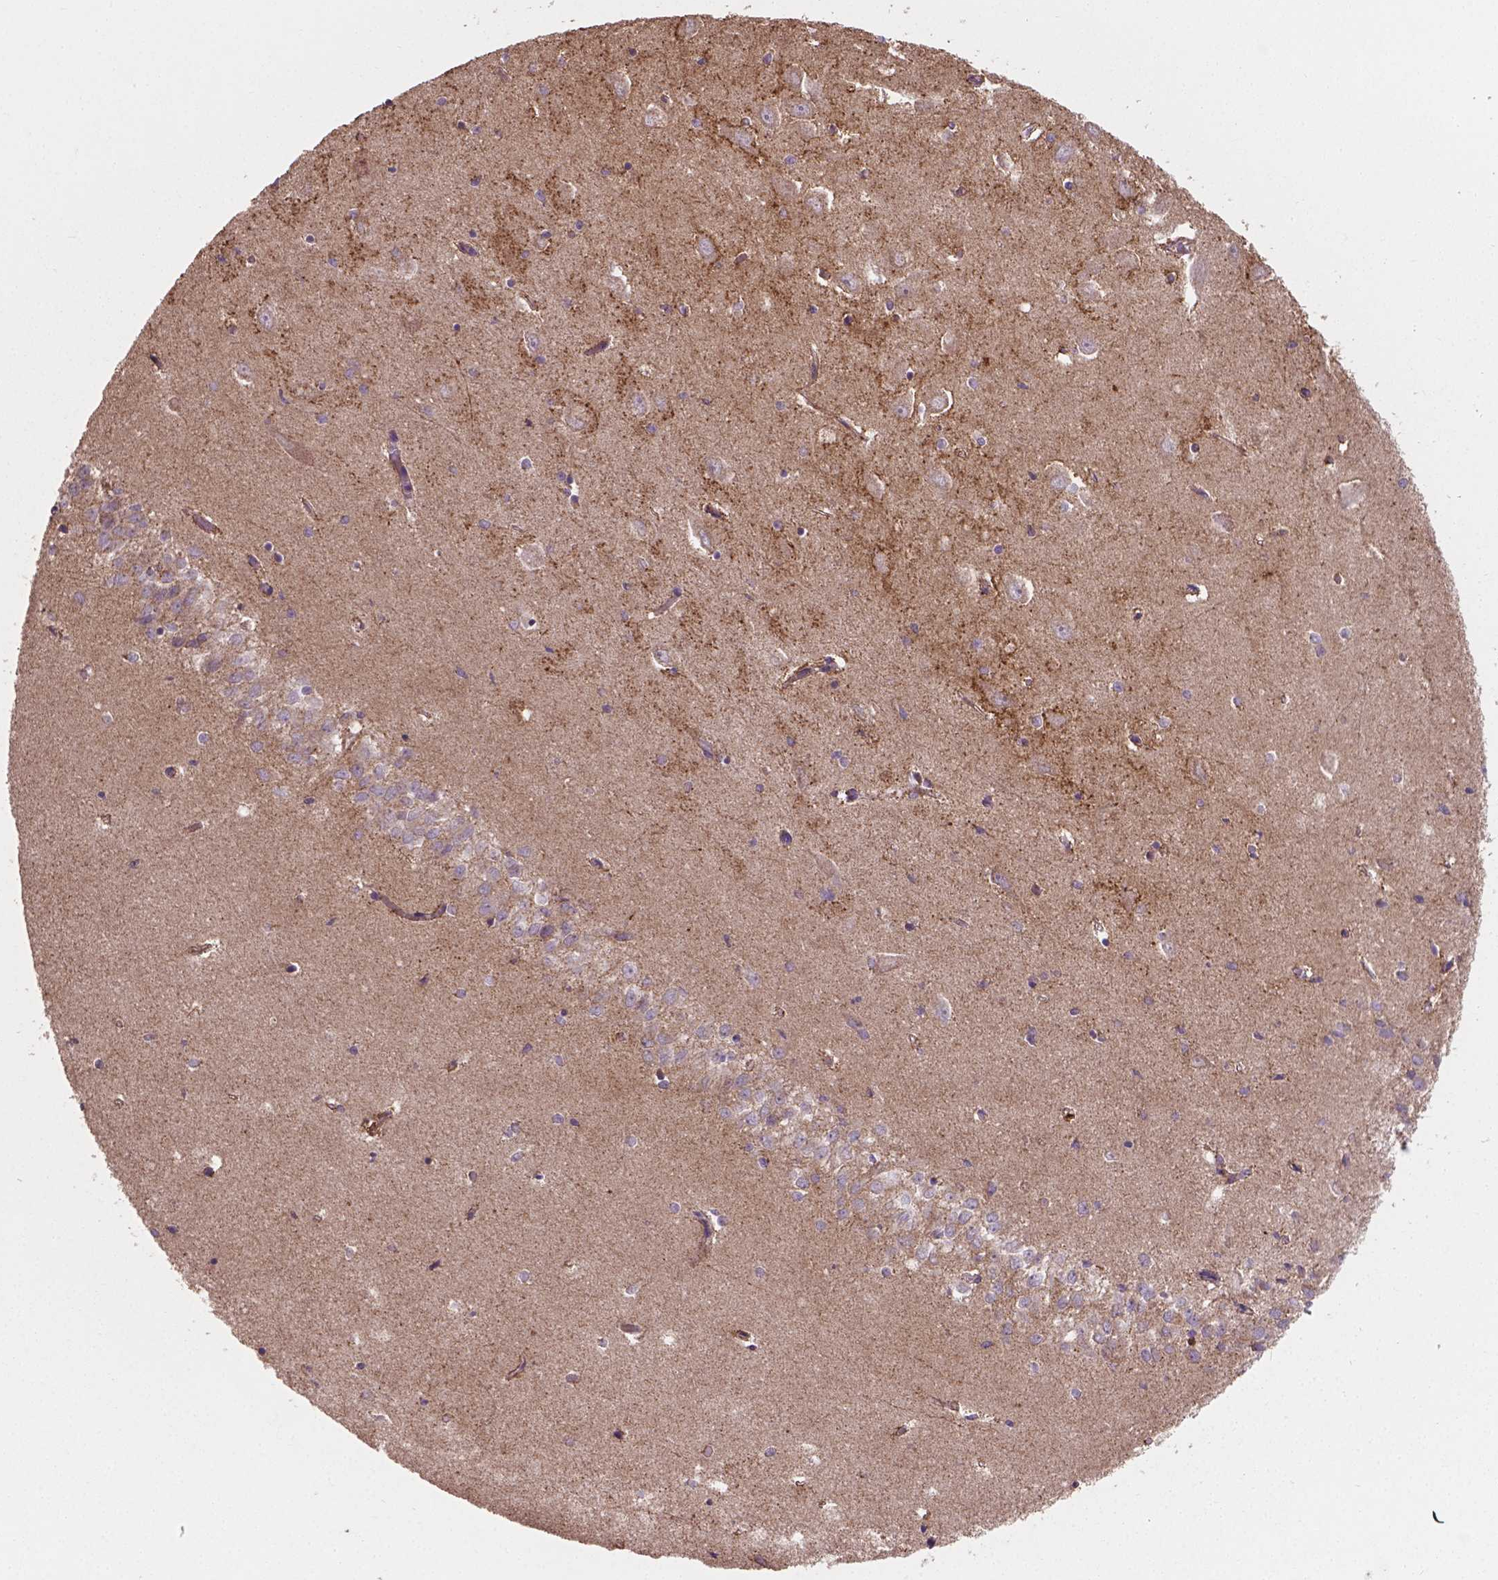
{"staining": {"intensity": "negative", "quantity": "none", "location": "none"}, "tissue": "hippocampus", "cell_type": "Glial cells", "image_type": "normal", "snomed": [{"axis": "morphology", "description": "Normal tissue, NOS"}, {"axis": "topography", "description": "Hippocampus"}], "caption": "DAB immunohistochemical staining of unremarkable human hippocampus displays no significant expression in glial cells.", "gene": "TCAF1", "patient": {"sex": "female", "age": 64}}